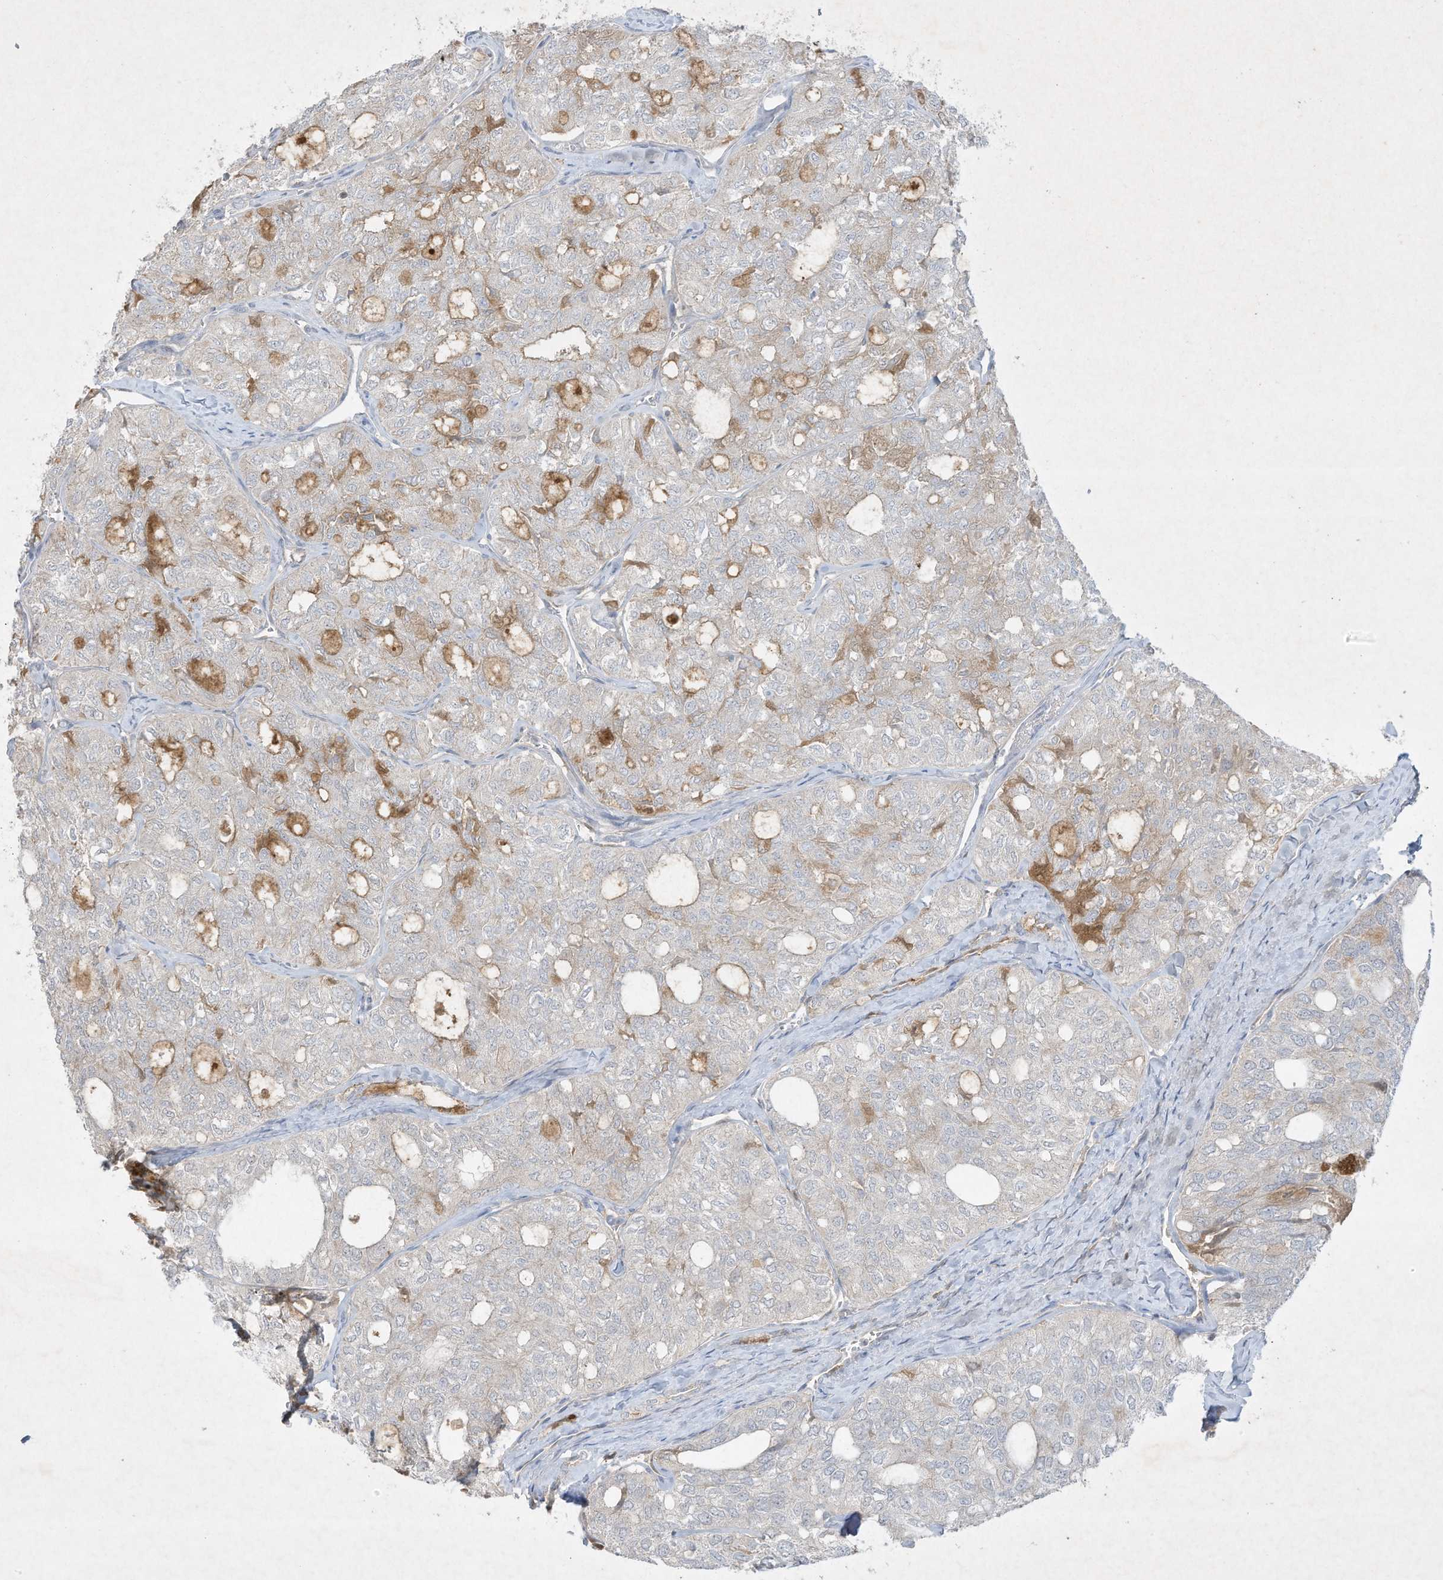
{"staining": {"intensity": "weak", "quantity": "25%-75%", "location": "cytoplasmic/membranous"}, "tissue": "thyroid cancer", "cell_type": "Tumor cells", "image_type": "cancer", "snomed": [{"axis": "morphology", "description": "Follicular adenoma carcinoma, NOS"}, {"axis": "topography", "description": "Thyroid gland"}], "caption": "Immunohistochemical staining of thyroid follicular adenoma carcinoma exhibits low levels of weak cytoplasmic/membranous positivity in approximately 25%-75% of tumor cells.", "gene": "FETUB", "patient": {"sex": "male", "age": 75}}